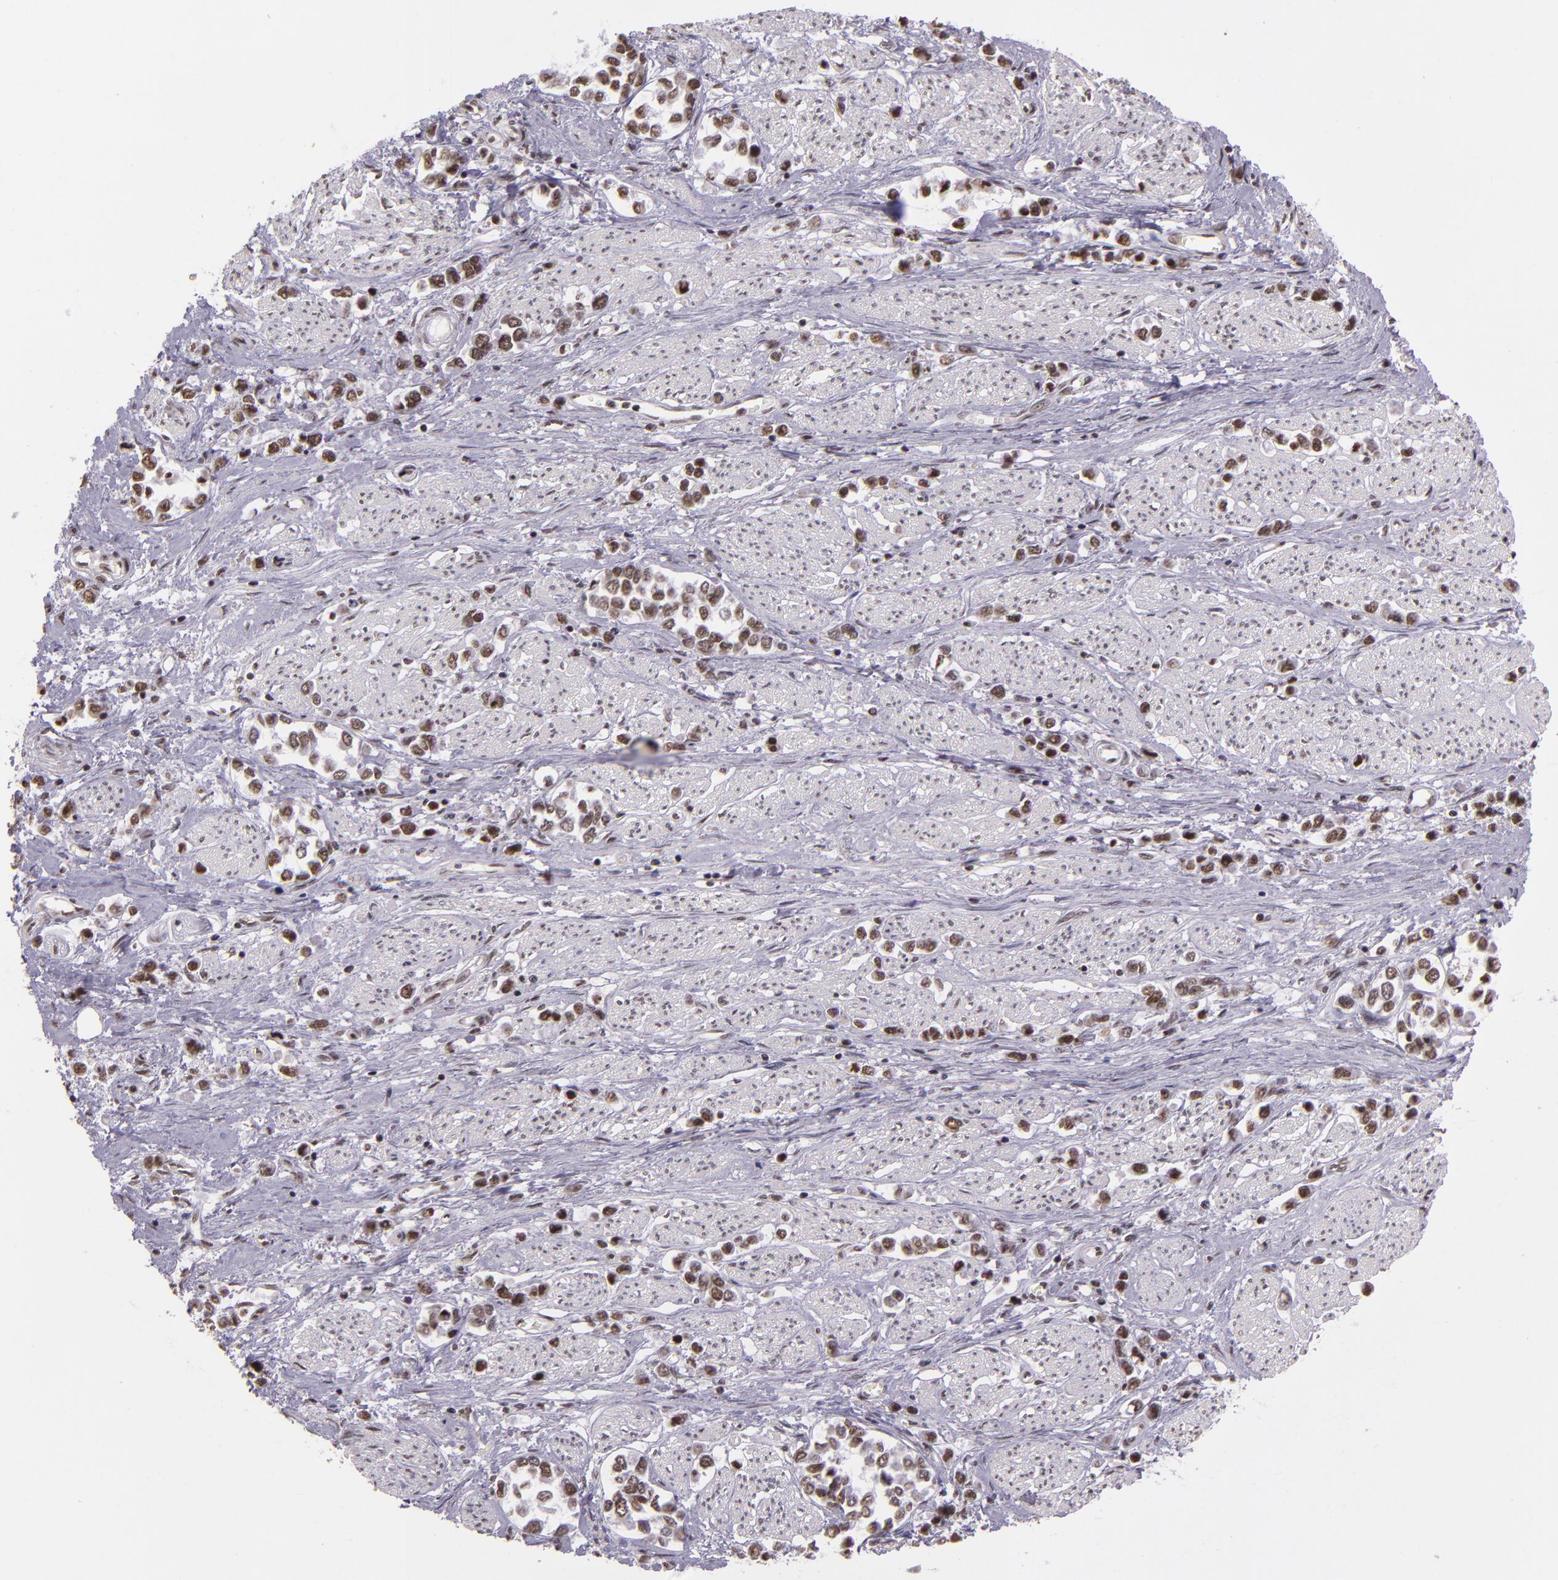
{"staining": {"intensity": "moderate", "quantity": ">75%", "location": "nuclear"}, "tissue": "stomach cancer", "cell_type": "Tumor cells", "image_type": "cancer", "snomed": [{"axis": "morphology", "description": "Adenocarcinoma, NOS"}, {"axis": "topography", "description": "Stomach, upper"}], "caption": "This micrograph displays stomach adenocarcinoma stained with immunohistochemistry to label a protein in brown. The nuclear of tumor cells show moderate positivity for the protein. Nuclei are counter-stained blue.", "gene": "USF1", "patient": {"sex": "male", "age": 76}}